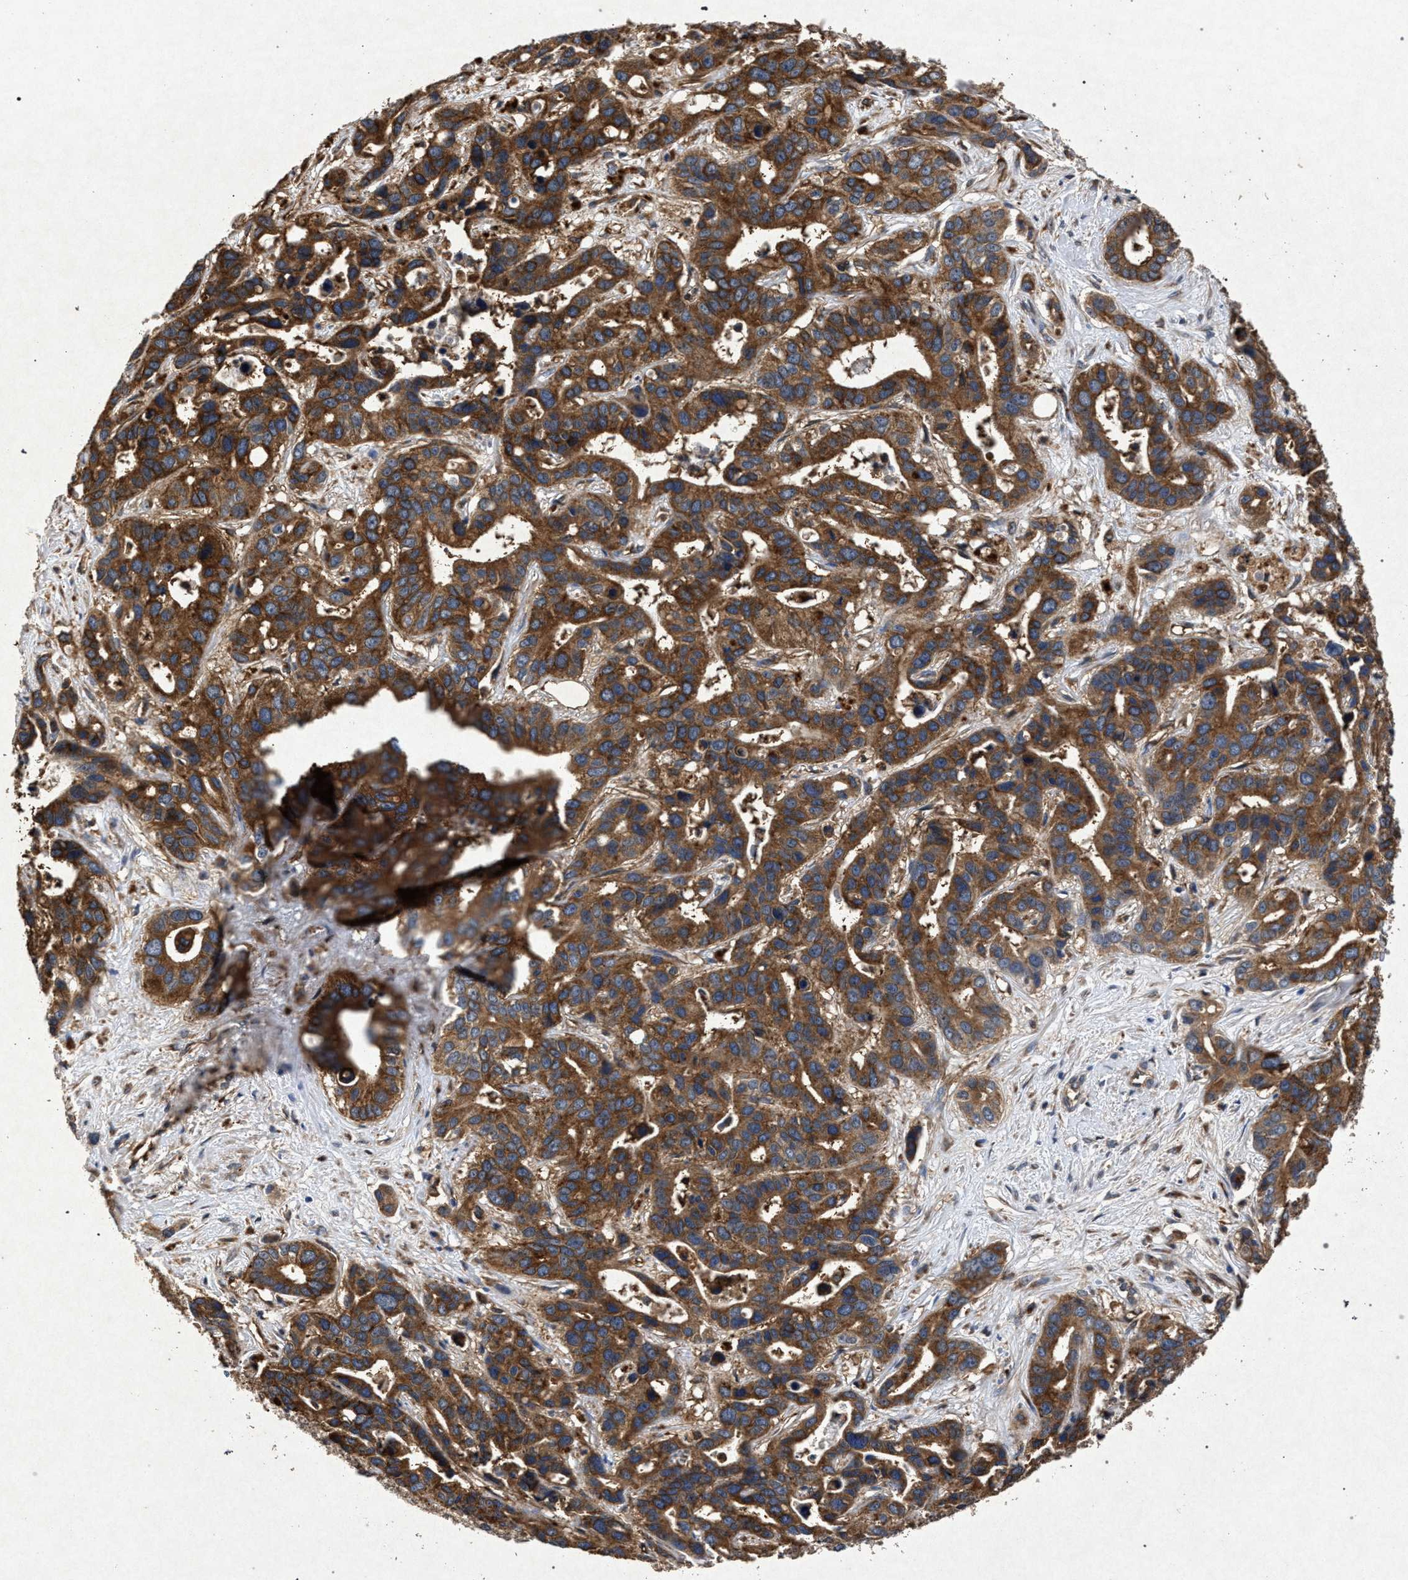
{"staining": {"intensity": "strong", "quantity": ">75%", "location": "cytoplasmic/membranous"}, "tissue": "liver cancer", "cell_type": "Tumor cells", "image_type": "cancer", "snomed": [{"axis": "morphology", "description": "Cholangiocarcinoma"}, {"axis": "topography", "description": "Liver"}], "caption": "Strong cytoplasmic/membranous staining is seen in about >75% of tumor cells in cholangiocarcinoma (liver).", "gene": "MARCKS", "patient": {"sex": "female", "age": 65}}